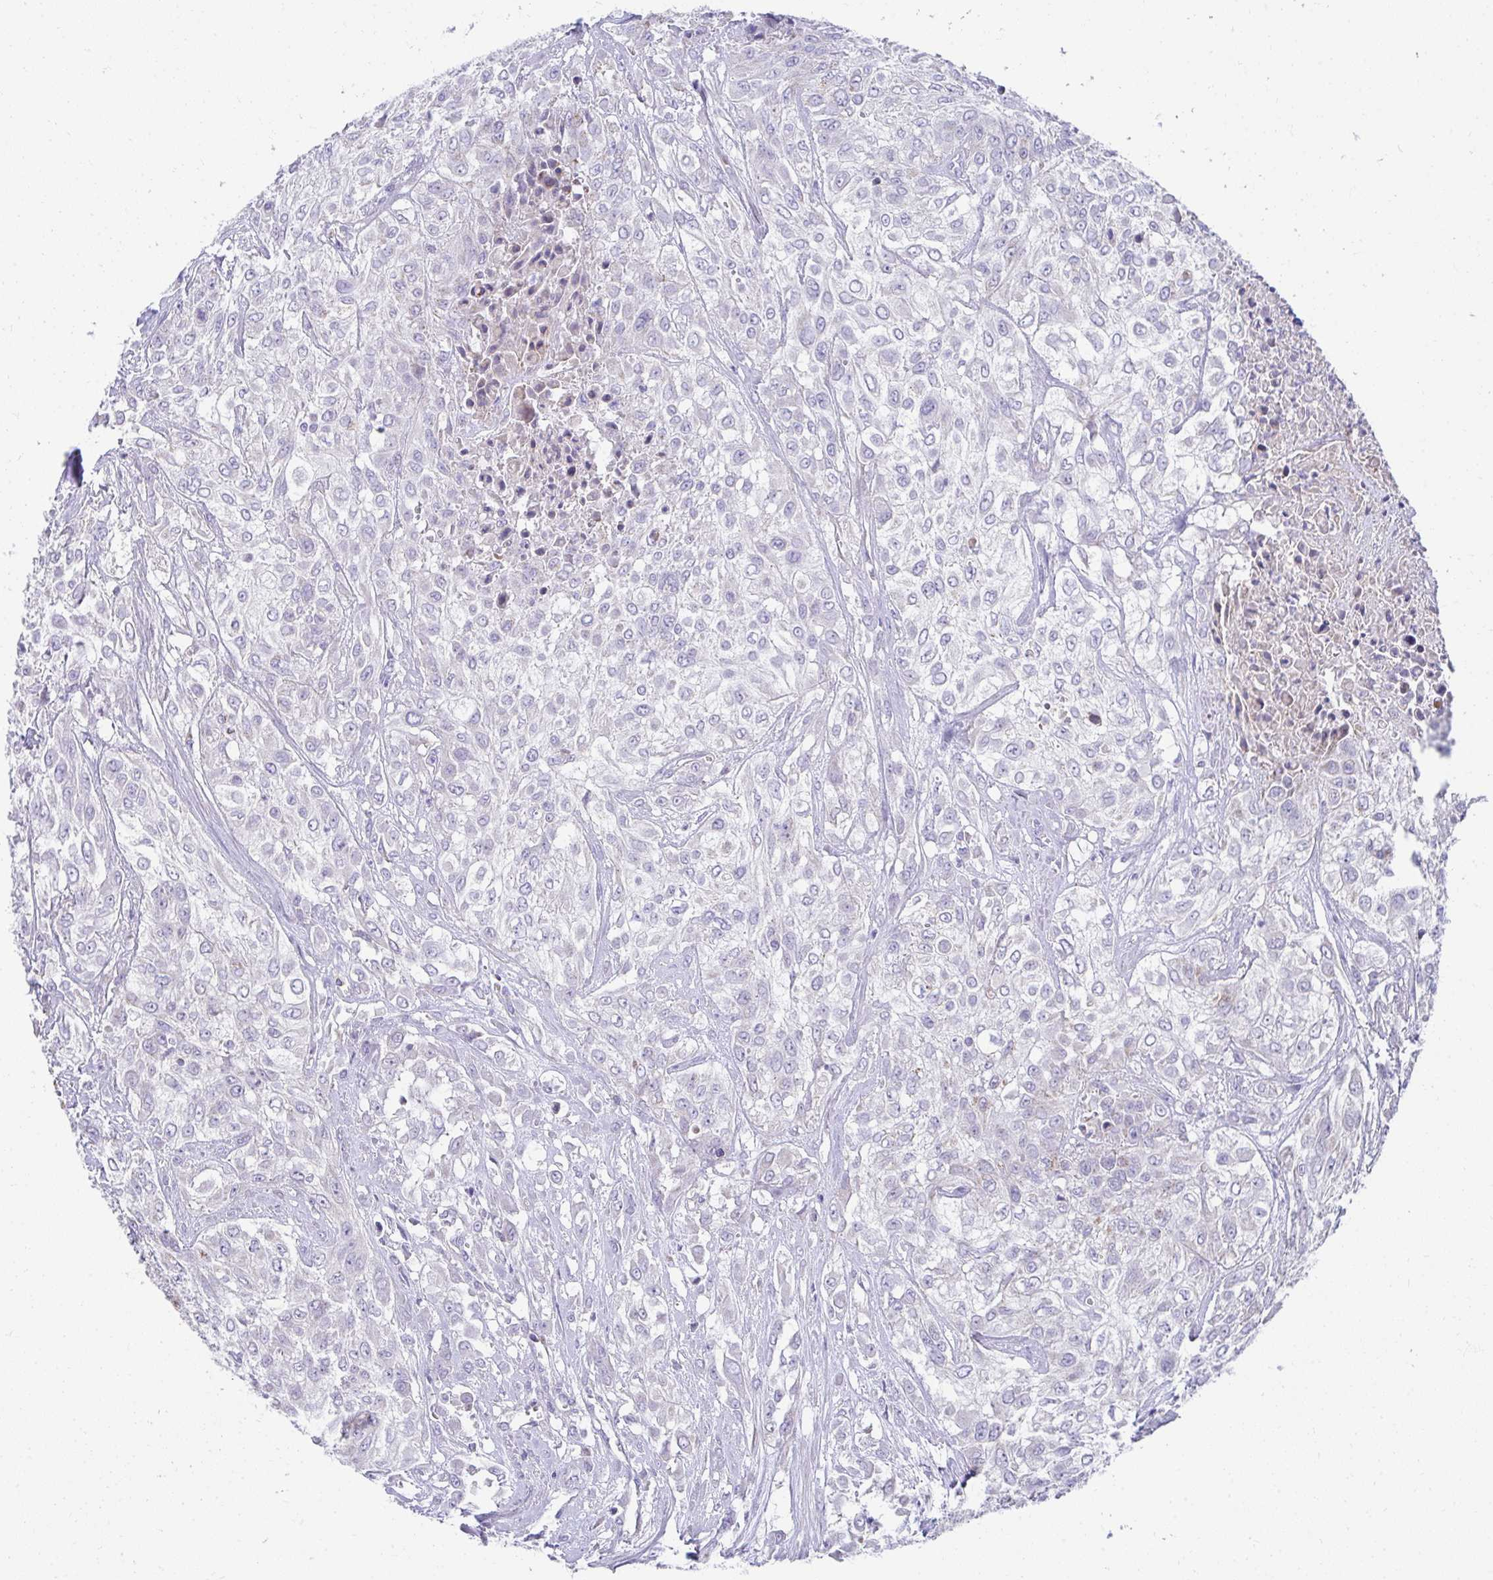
{"staining": {"intensity": "negative", "quantity": "none", "location": "none"}, "tissue": "urothelial cancer", "cell_type": "Tumor cells", "image_type": "cancer", "snomed": [{"axis": "morphology", "description": "Urothelial carcinoma, High grade"}, {"axis": "topography", "description": "Urinary bladder"}], "caption": "Micrograph shows no protein expression in tumor cells of urothelial cancer tissue.", "gene": "PRRG3", "patient": {"sex": "male", "age": 57}}